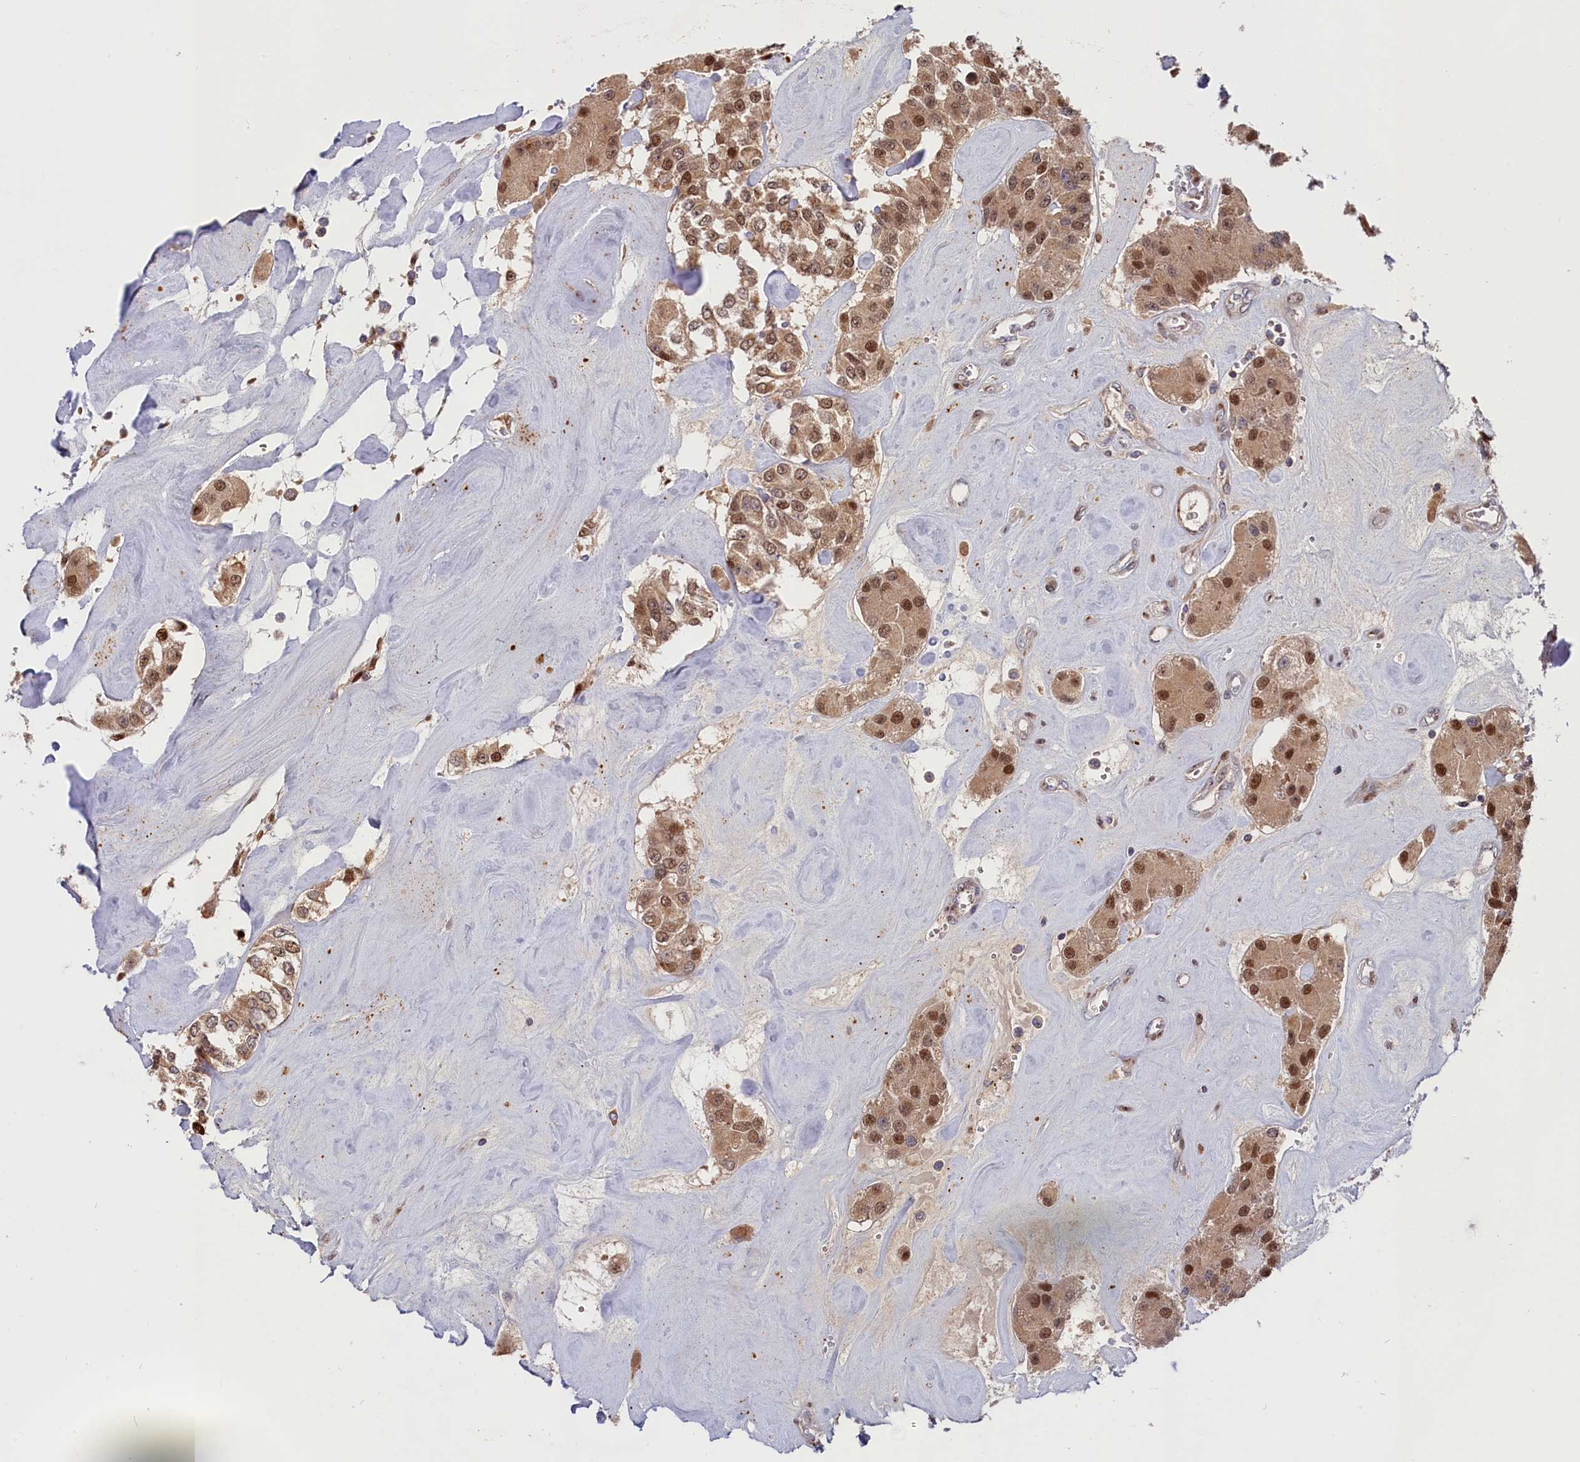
{"staining": {"intensity": "moderate", "quantity": ">75%", "location": "cytoplasmic/membranous,nuclear"}, "tissue": "carcinoid", "cell_type": "Tumor cells", "image_type": "cancer", "snomed": [{"axis": "morphology", "description": "Carcinoid, malignant, NOS"}, {"axis": "topography", "description": "Pancreas"}], "caption": "Human carcinoid stained for a protein (brown) exhibits moderate cytoplasmic/membranous and nuclear positive staining in approximately >75% of tumor cells.", "gene": "CHST12", "patient": {"sex": "male", "age": 41}}